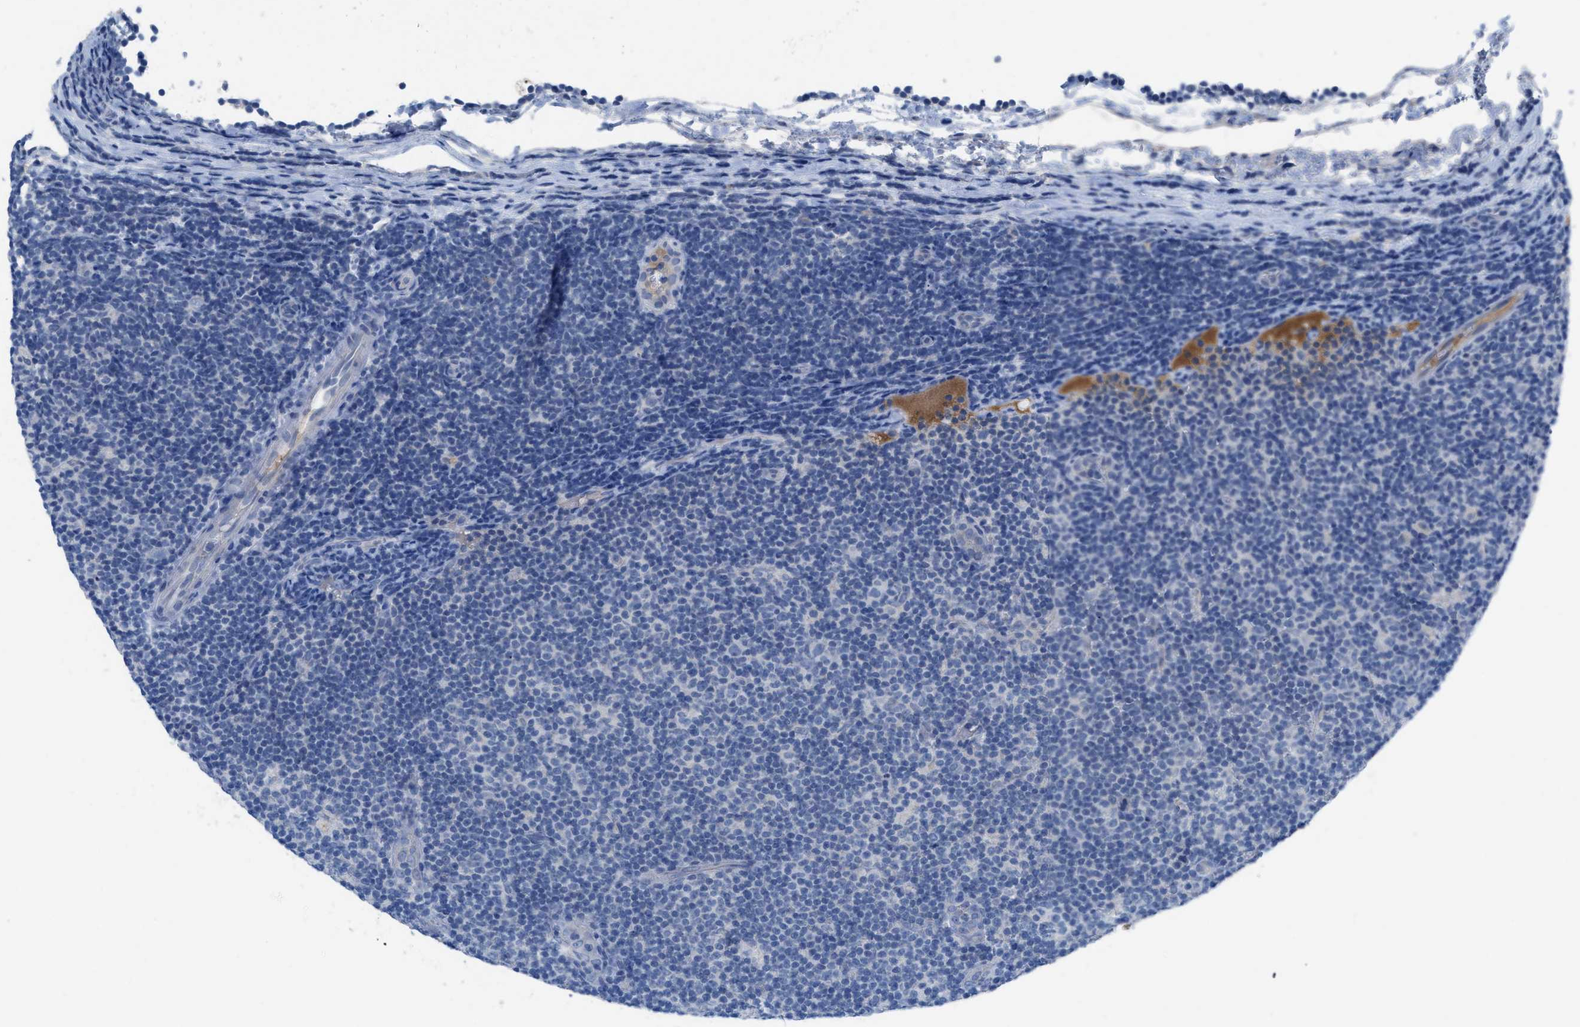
{"staining": {"intensity": "negative", "quantity": "none", "location": "none"}, "tissue": "lymphoma", "cell_type": "Tumor cells", "image_type": "cancer", "snomed": [{"axis": "morphology", "description": "Malignant lymphoma, non-Hodgkin's type, Low grade"}, {"axis": "topography", "description": "Lymph node"}], "caption": "High power microscopy image of an immunohistochemistry (IHC) photomicrograph of malignant lymphoma, non-Hodgkin's type (low-grade), revealing no significant positivity in tumor cells.", "gene": "HPX", "patient": {"sex": "male", "age": 83}}